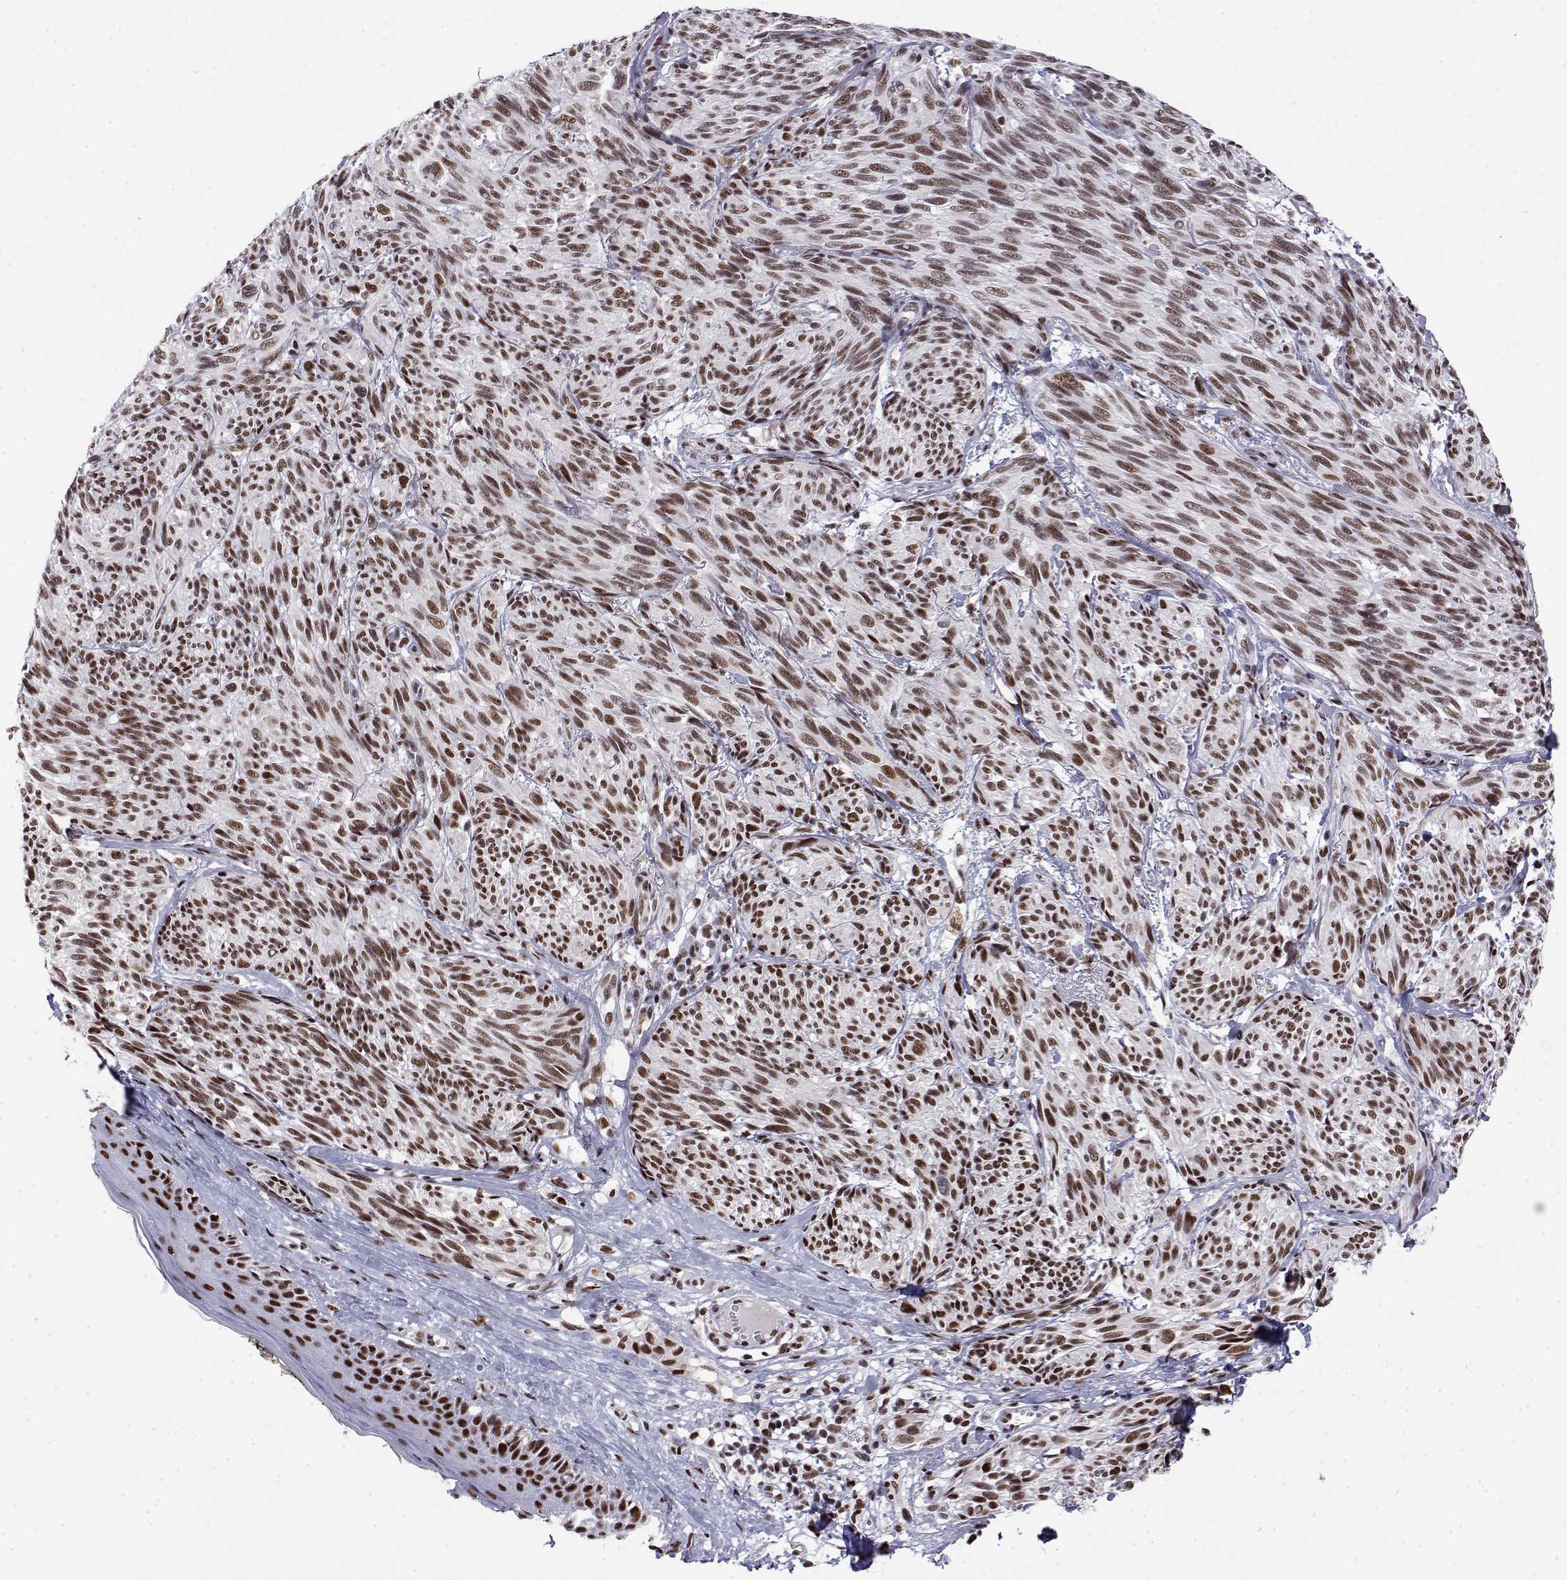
{"staining": {"intensity": "moderate", "quantity": ">75%", "location": "nuclear"}, "tissue": "melanoma", "cell_type": "Tumor cells", "image_type": "cancer", "snomed": [{"axis": "morphology", "description": "Malignant melanoma, NOS"}, {"axis": "topography", "description": "Skin"}], "caption": "High-magnification brightfield microscopy of malignant melanoma stained with DAB (3,3'-diaminobenzidine) (brown) and counterstained with hematoxylin (blue). tumor cells exhibit moderate nuclear staining is appreciated in approximately>75% of cells.", "gene": "POLDIP3", "patient": {"sex": "male", "age": 79}}